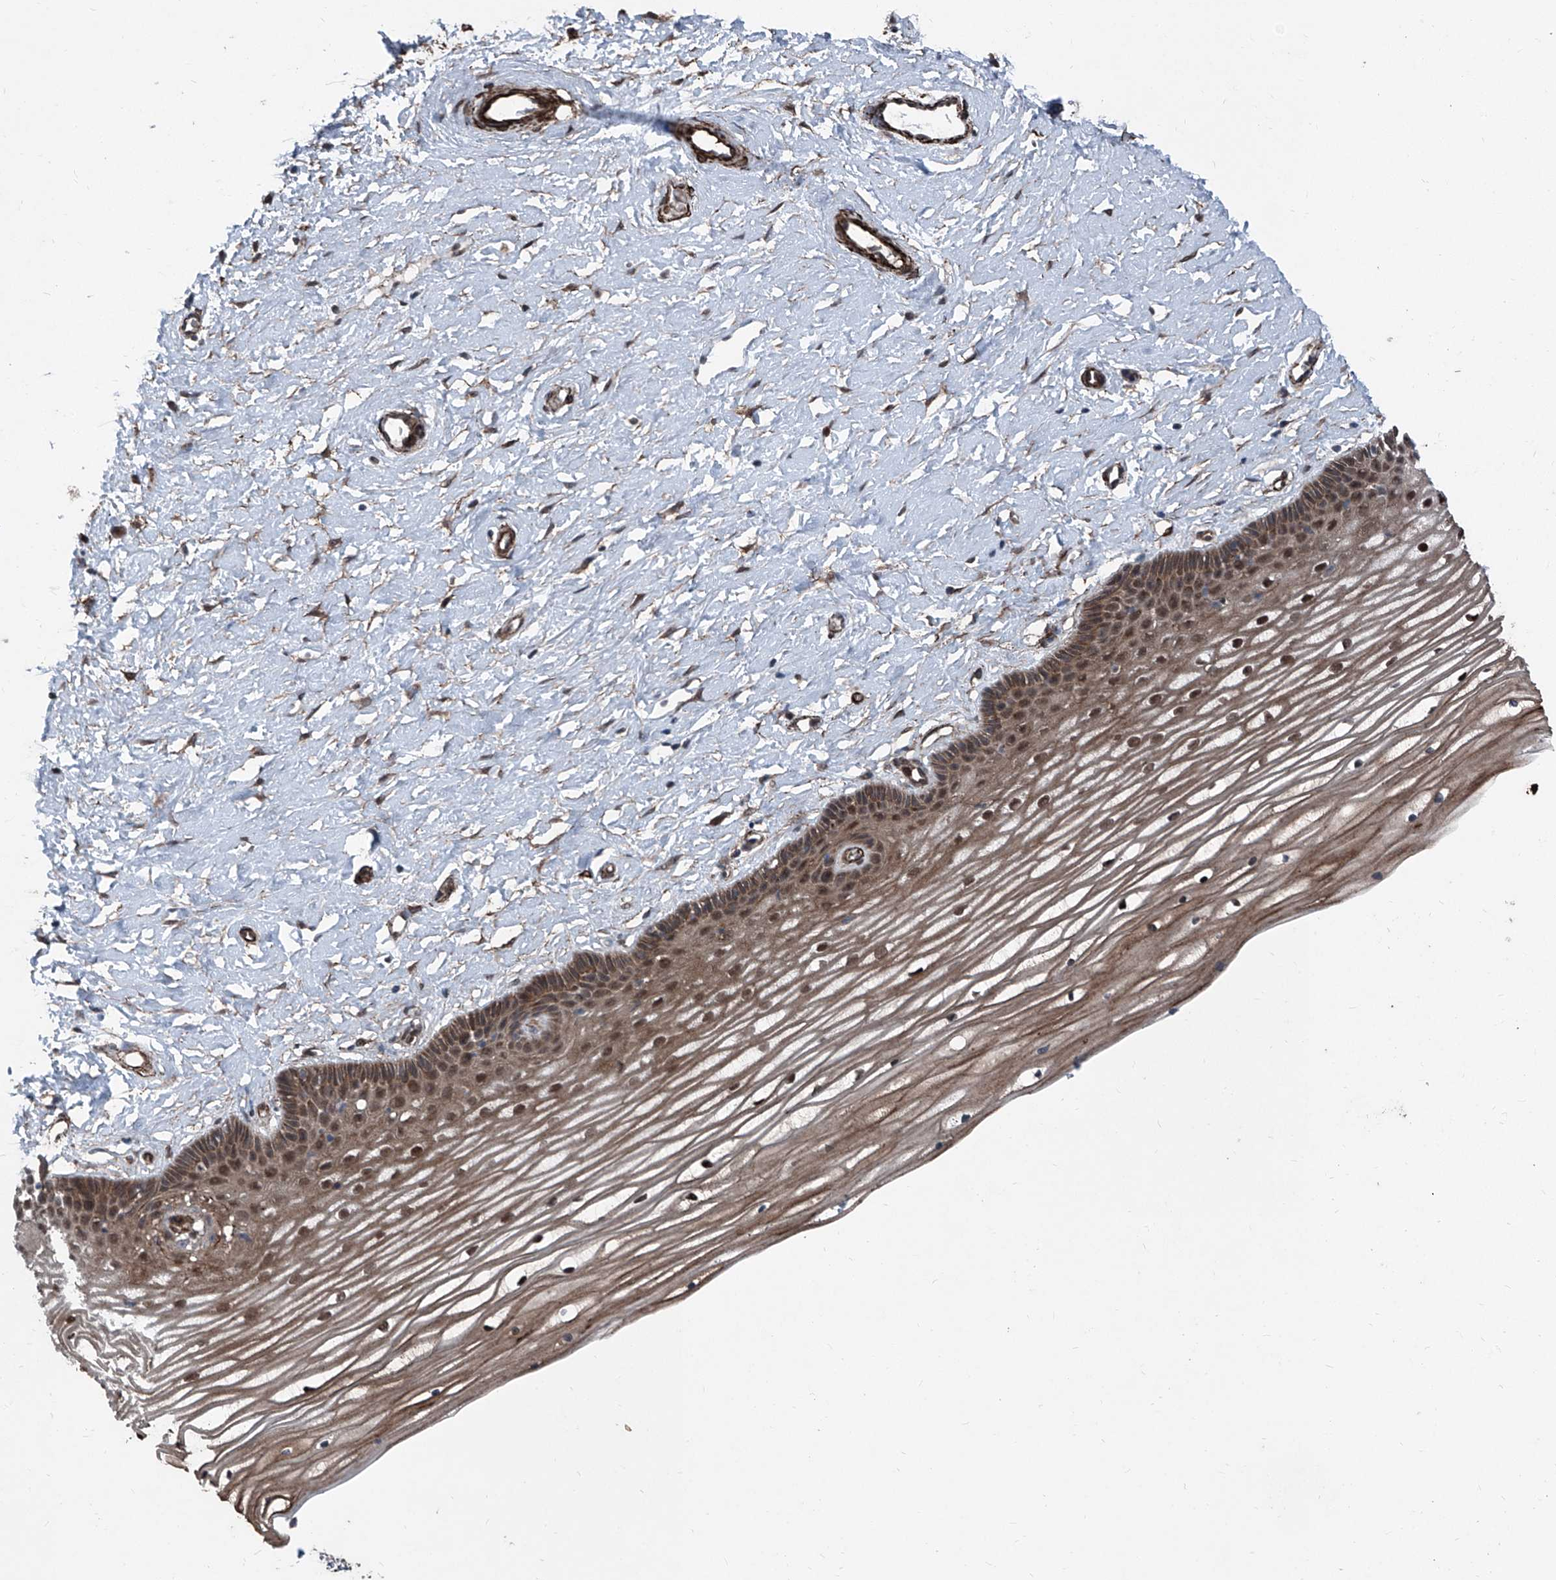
{"staining": {"intensity": "strong", "quantity": "25%-75%", "location": "cytoplasmic/membranous,nuclear"}, "tissue": "vagina", "cell_type": "Squamous epithelial cells", "image_type": "normal", "snomed": [{"axis": "morphology", "description": "Normal tissue, NOS"}, {"axis": "topography", "description": "Vagina"}, {"axis": "topography", "description": "Cervix"}], "caption": "IHC of unremarkable human vagina shows high levels of strong cytoplasmic/membranous,nuclear expression in approximately 25%-75% of squamous epithelial cells.", "gene": "COA7", "patient": {"sex": "female", "age": 40}}